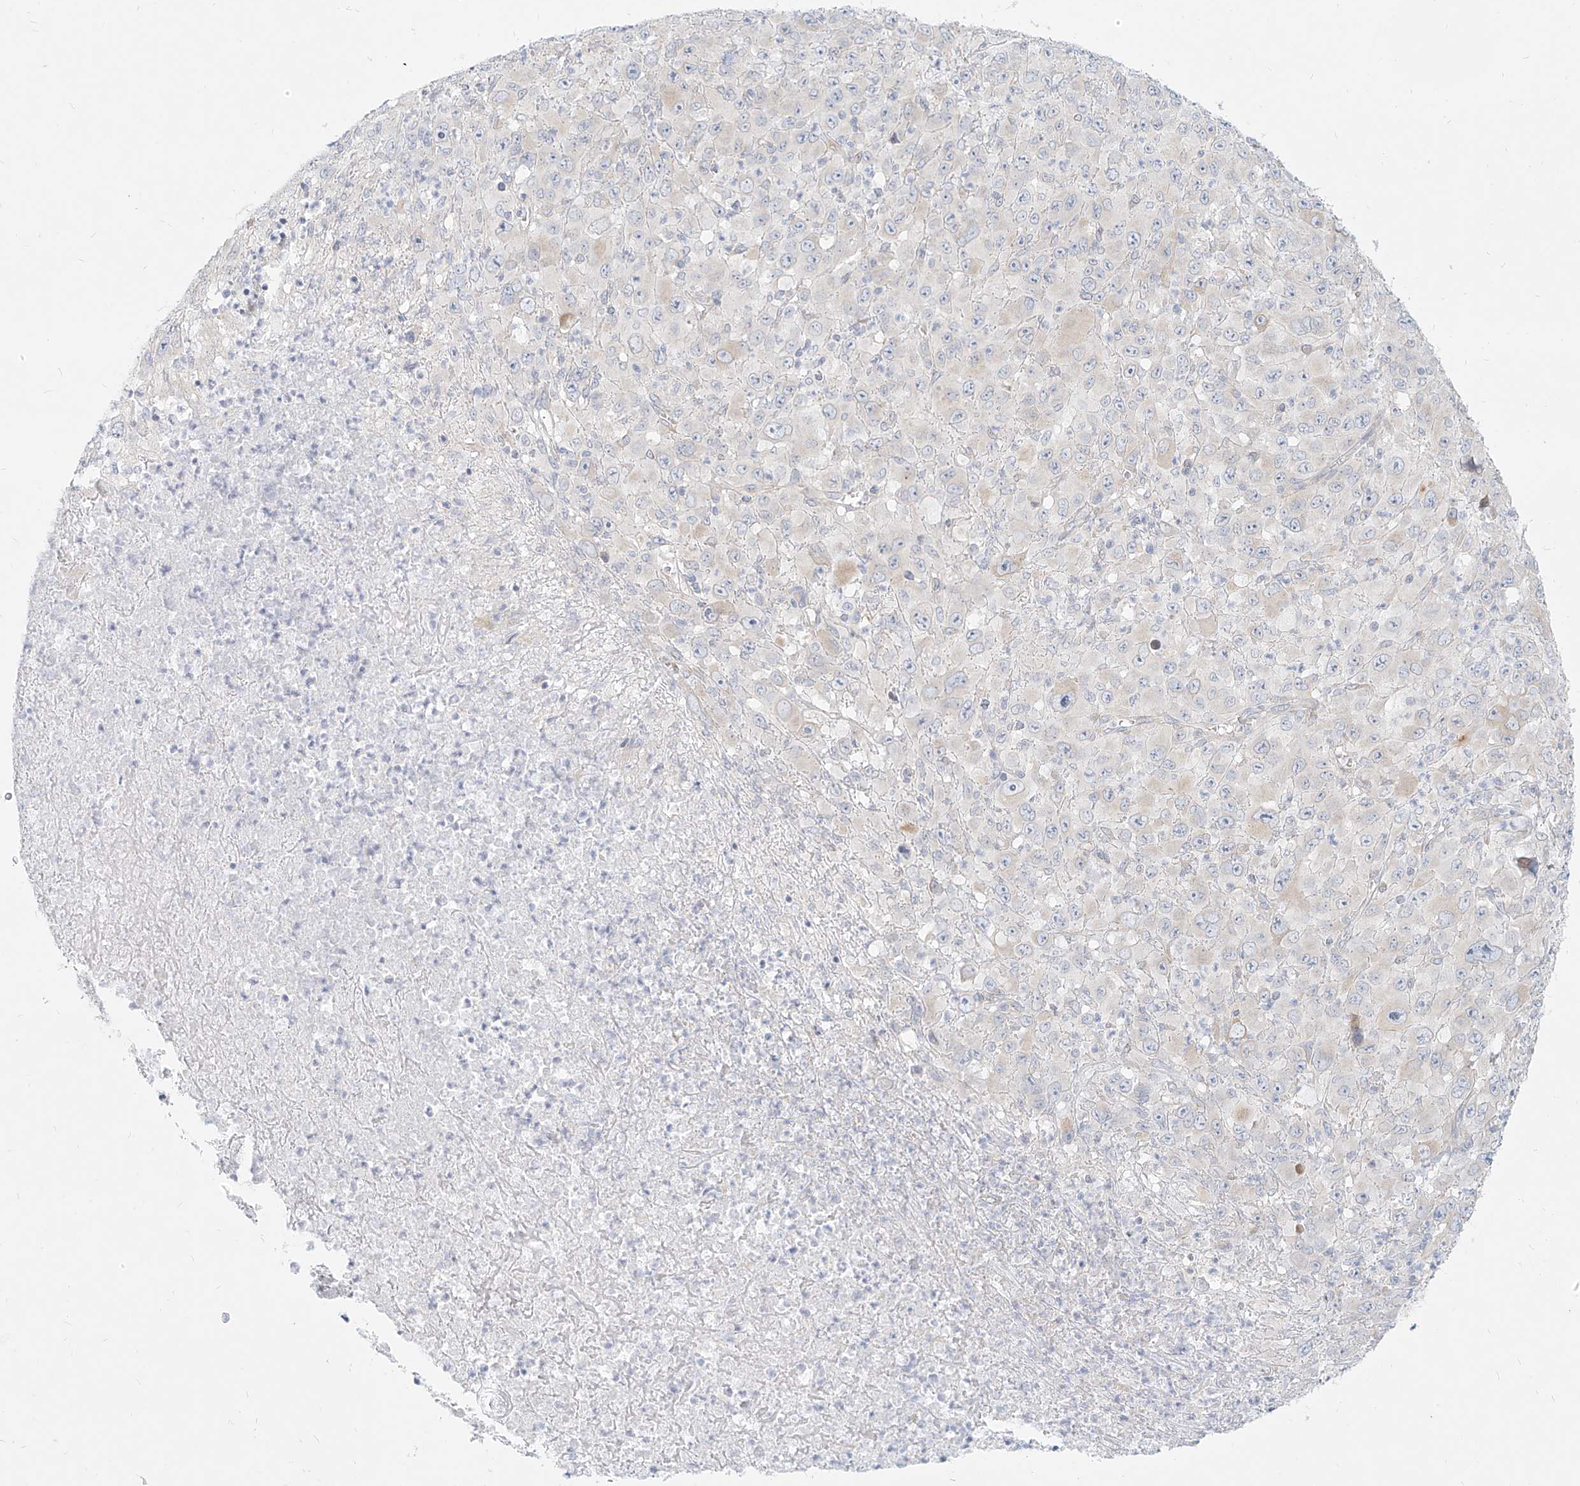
{"staining": {"intensity": "weak", "quantity": "<25%", "location": "cytoplasmic/membranous"}, "tissue": "melanoma", "cell_type": "Tumor cells", "image_type": "cancer", "snomed": [{"axis": "morphology", "description": "Malignant melanoma, Metastatic site"}, {"axis": "topography", "description": "Skin"}], "caption": "Protein analysis of malignant melanoma (metastatic site) reveals no significant expression in tumor cells.", "gene": "ITPKB", "patient": {"sex": "female", "age": 56}}